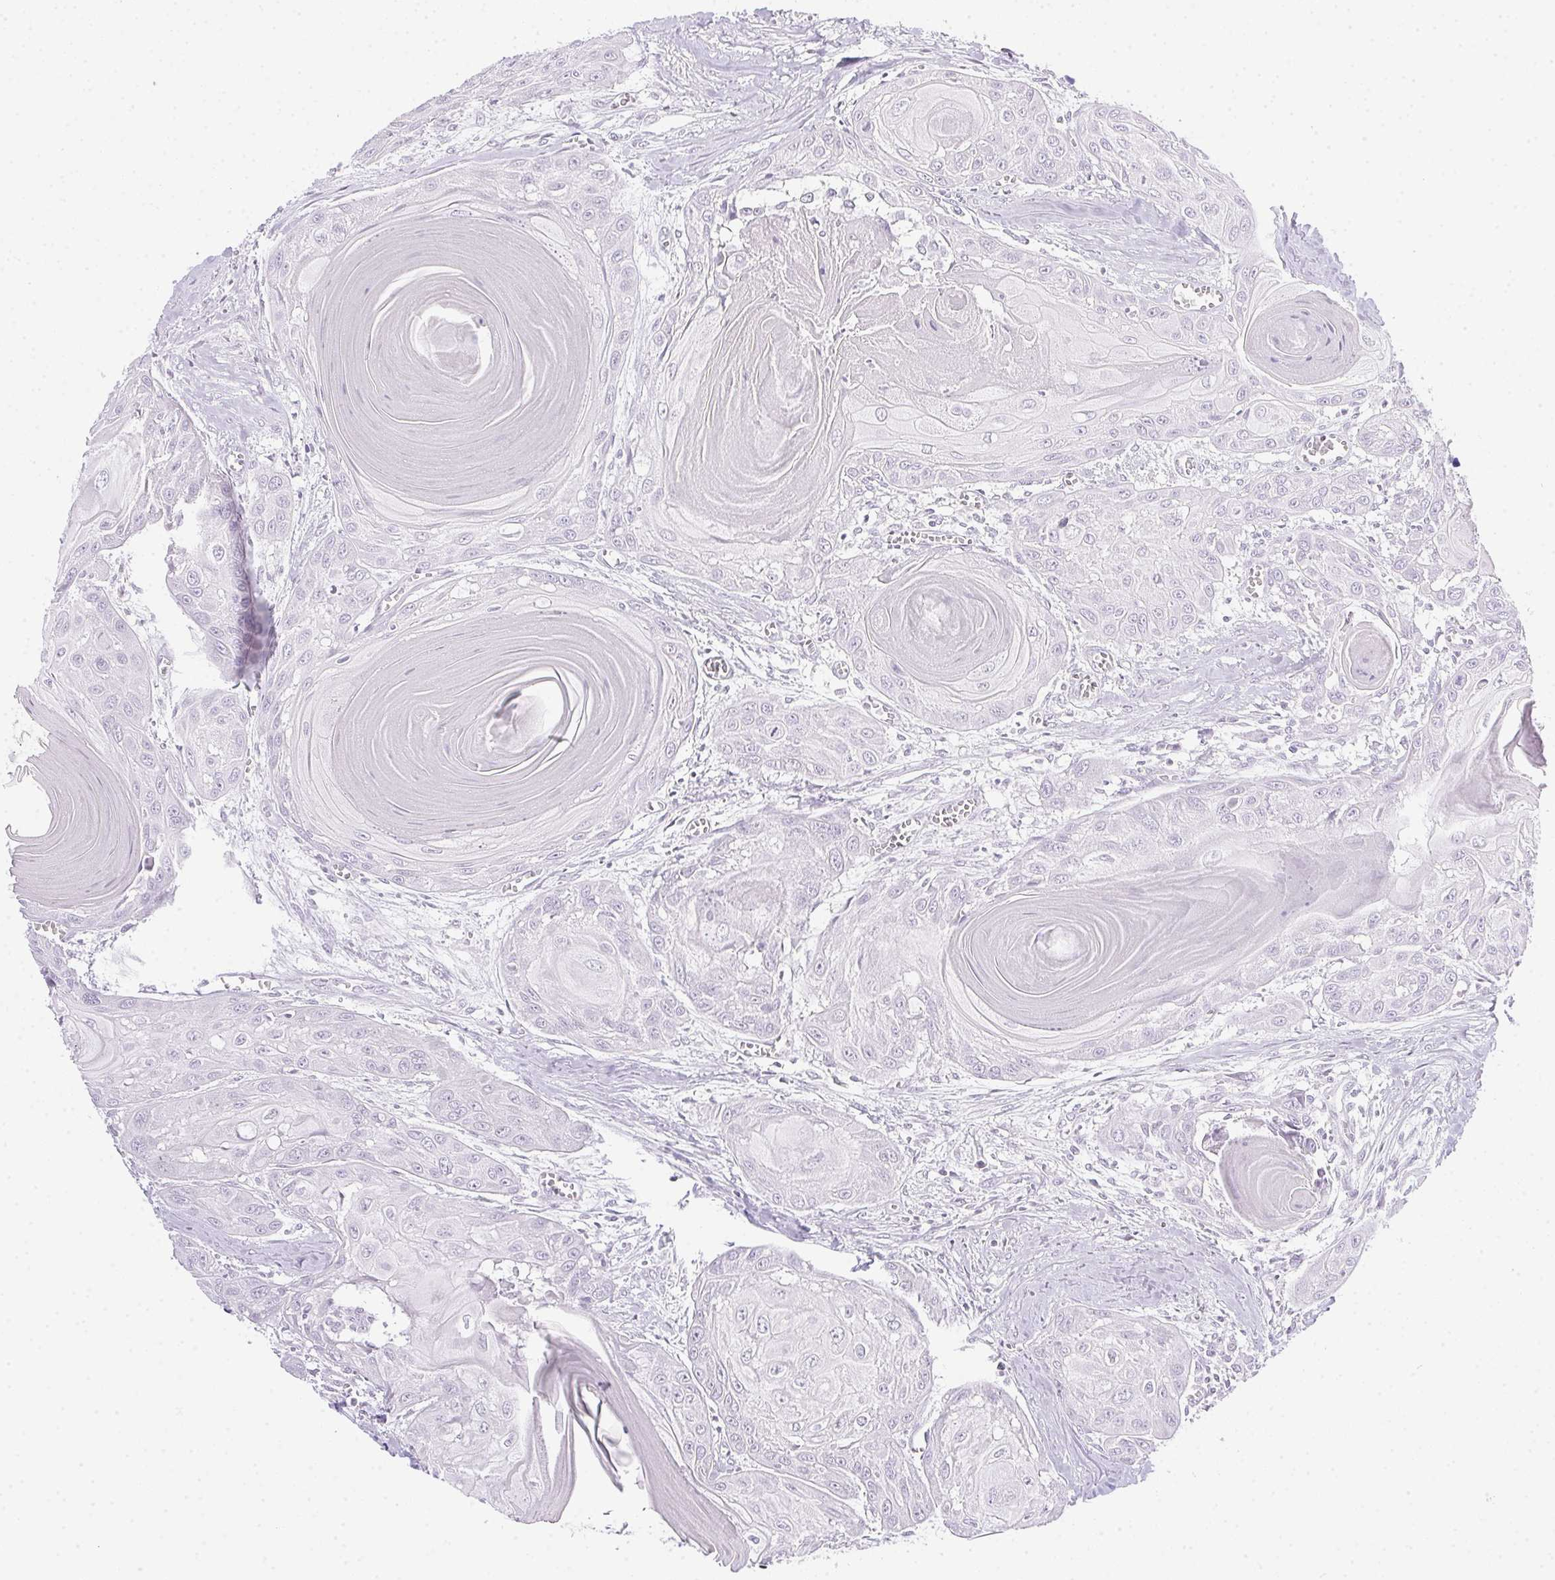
{"staining": {"intensity": "negative", "quantity": "none", "location": "none"}, "tissue": "head and neck cancer", "cell_type": "Tumor cells", "image_type": "cancer", "snomed": [{"axis": "morphology", "description": "Squamous cell carcinoma, NOS"}, {"axis": "topography", "description": "Oral tissue"}, {"axis": "topography", "description": "Head-Neck"}], "caption": "The IHC photomicrograph has no significant staining in tumor cells of head and neck squamous cell carcinoma tissue.", "gene": "SPACA5B", "patient": {"sex": "male", "age": 71}}